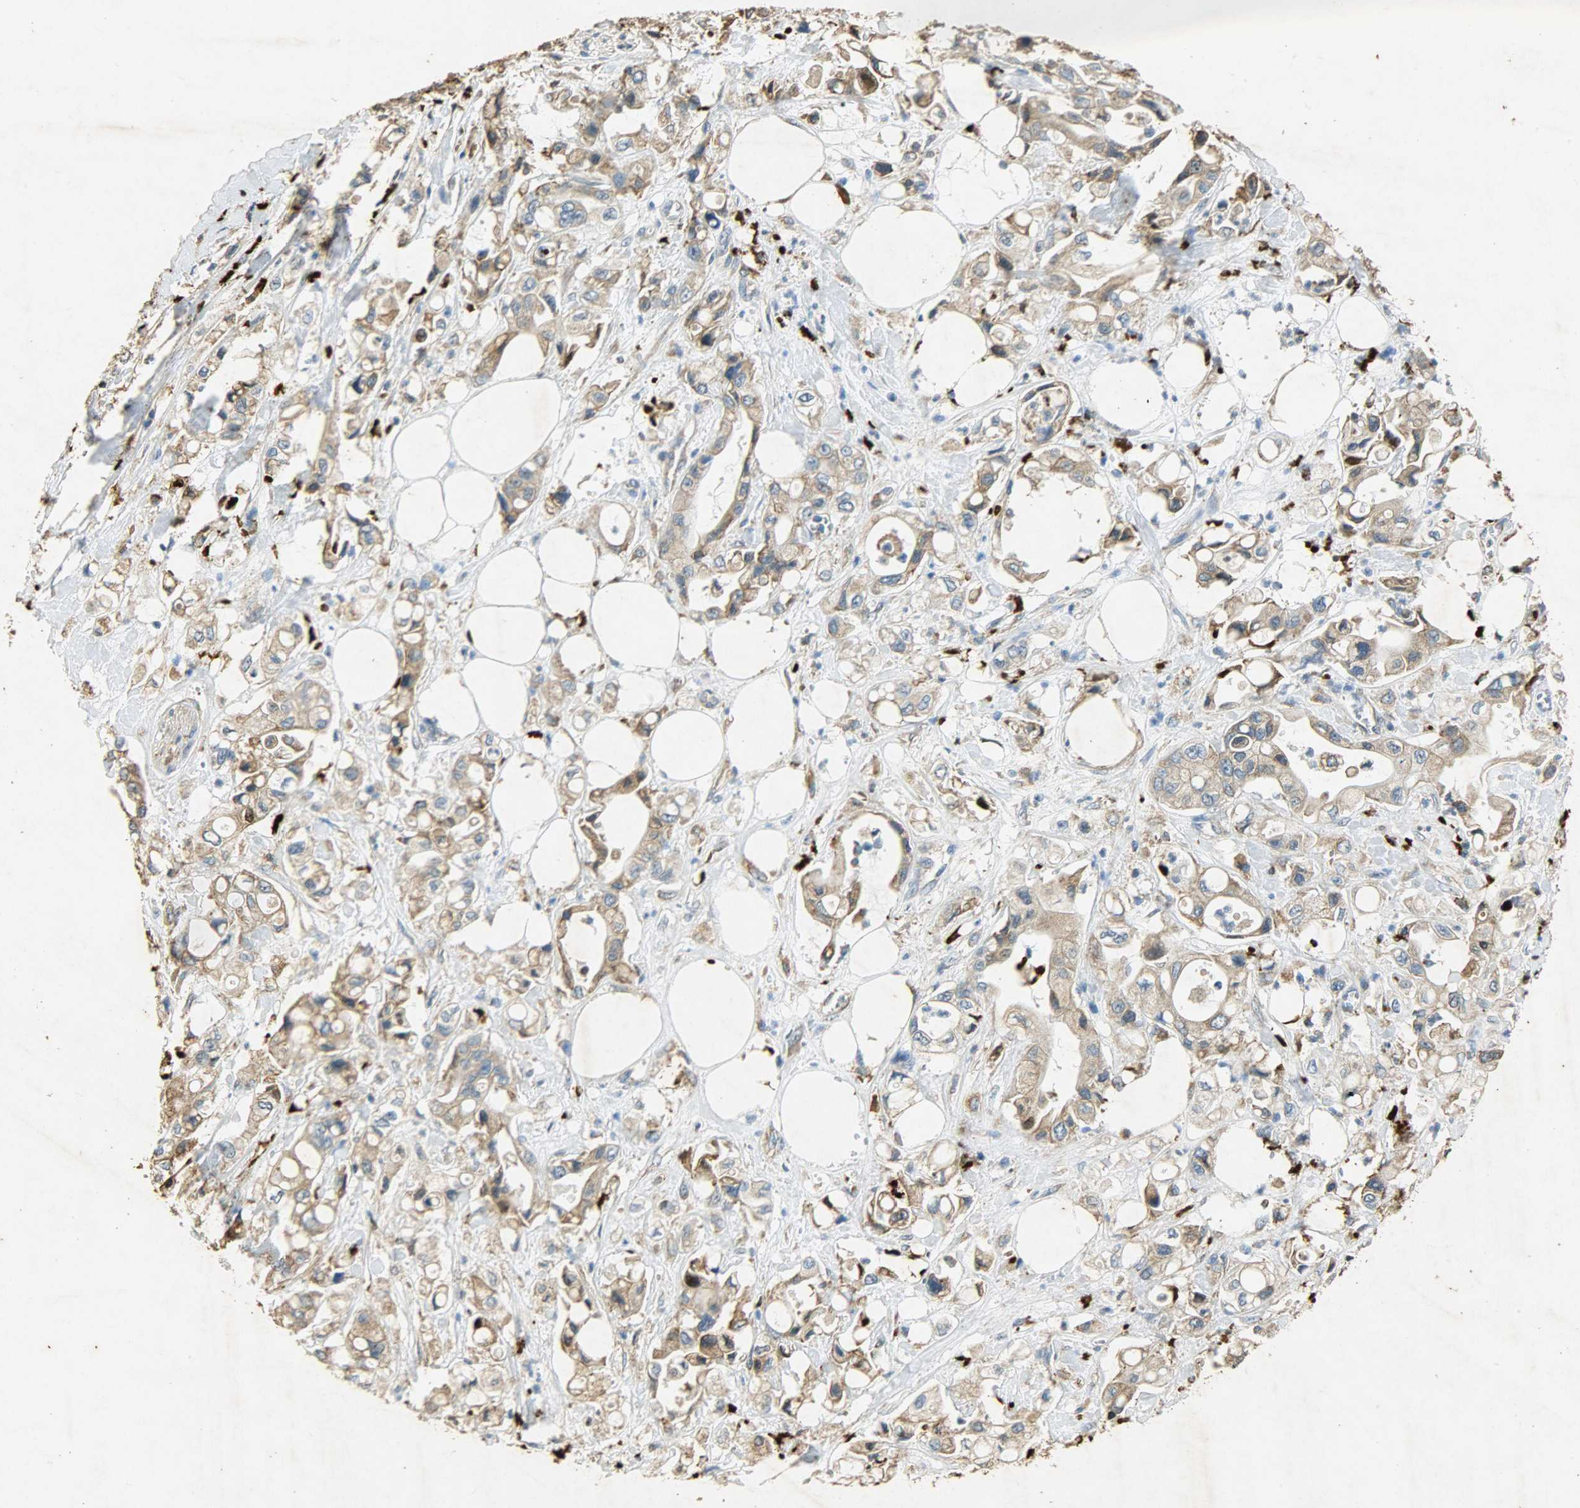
{"staining": {"intensity": "moderate", "quantity": ">75%", "location": "cytoplasmic/membranous"}, "tissue": "pancreatic cancer", "cell_type": "Tumor cells", "image_type": "cancer", "snomed": [{"axis": "morphology", "description": "Adenocarcinoma, NOS"}, {"axis": "topography", "description": "Pancreas"}], "caption": "Protein staining demonstrates moderate cytoplasmic/membranous positivity in approximately >75% of tumor cells in pancreatic cancer (adenocarcinoma). The protein of interest is shown in brown color, while the nuclei are stained blue.", "gene": "HSPA5", "patient": {"sex": "male", "age": 70}}